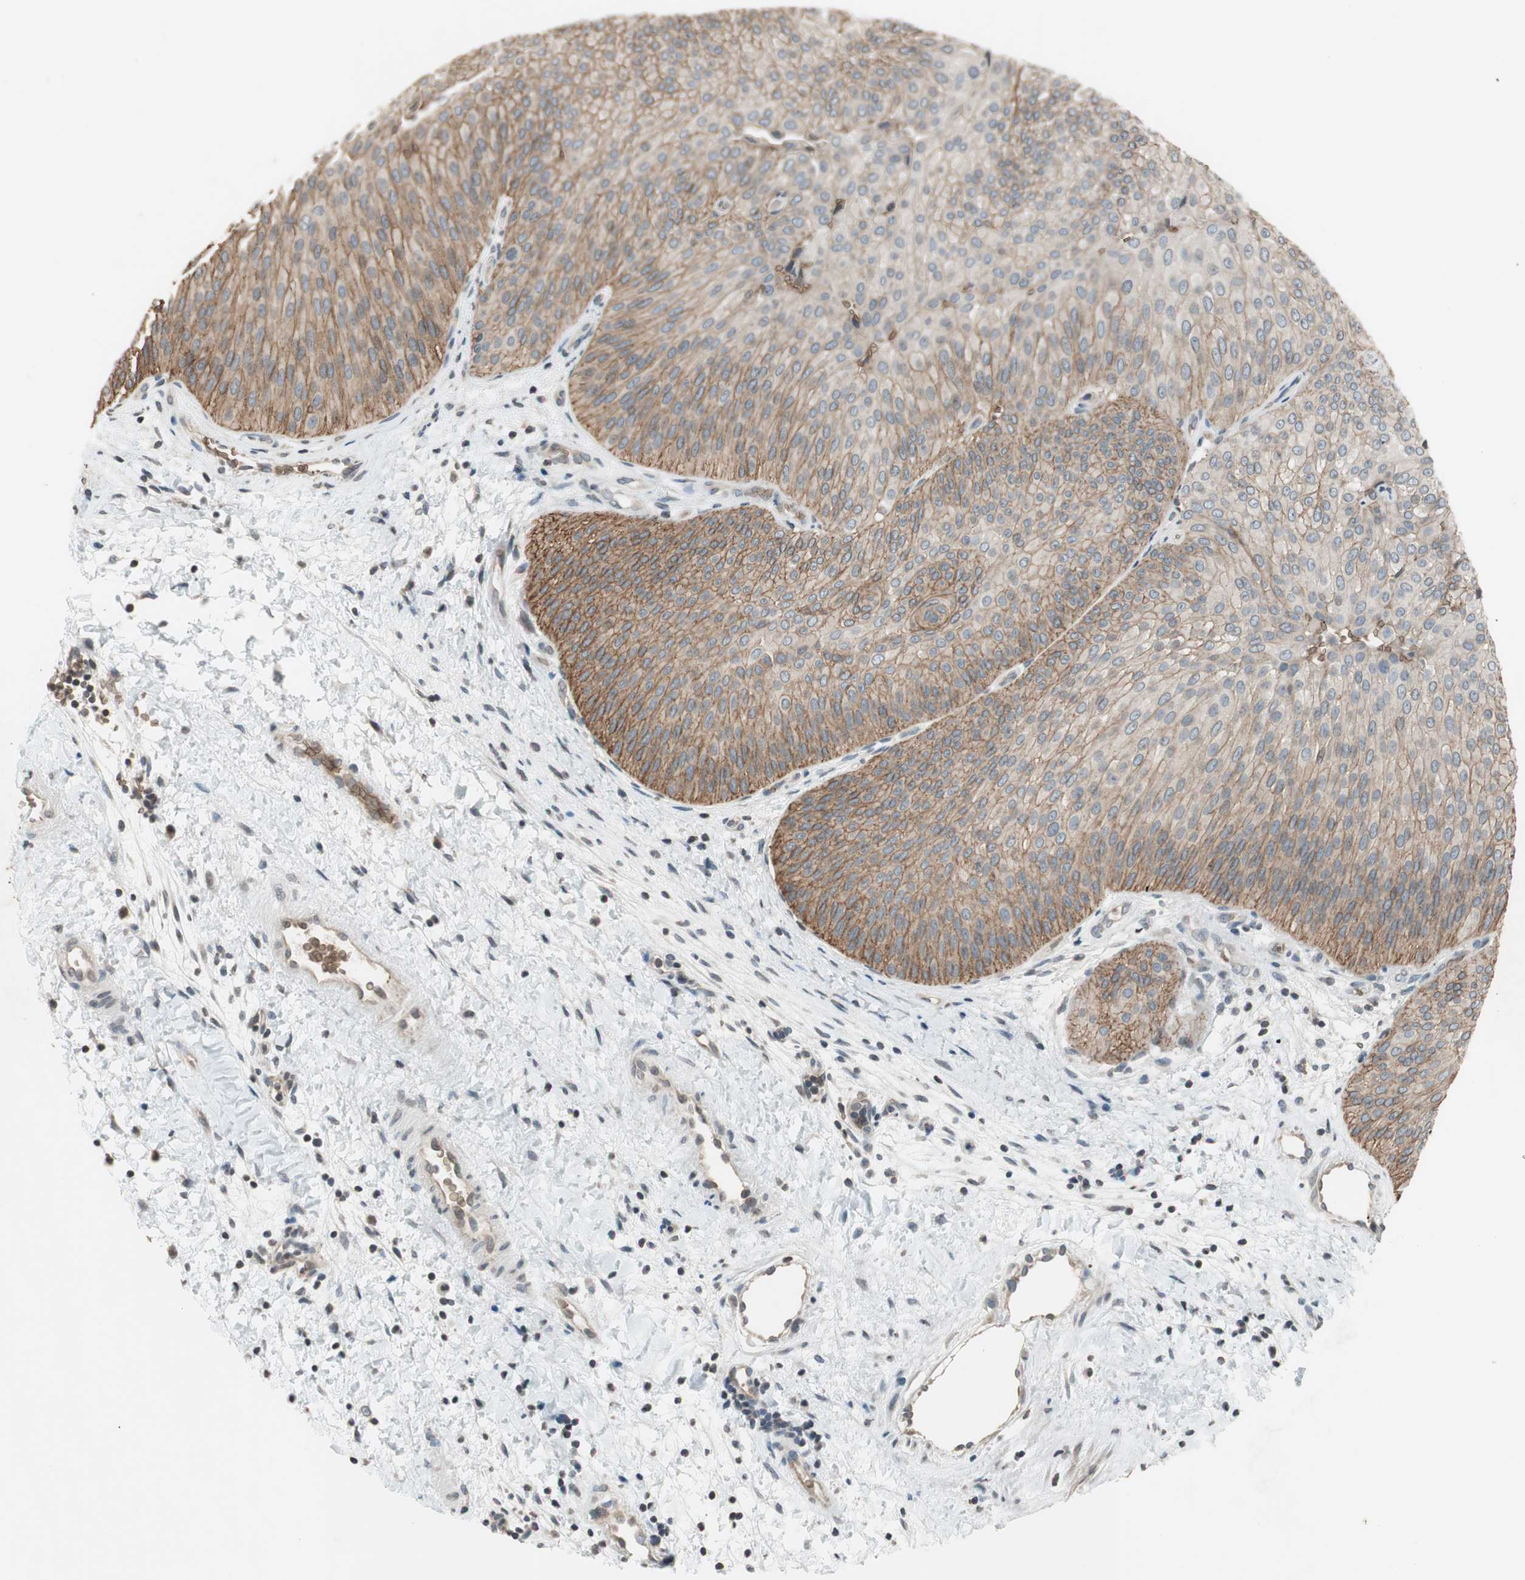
{"staining": {"intensity": "moderate", "quantity": ">75%", "location": "cytoplasmic/membranous"}, "tissue": "urothelial cancer", "cell_type": "Tumor cells", "image_type": "cancer", "snomed": [{"axis": "morphology", "description": "Urothelial carcinoma, Low grade"}, {"axis": "topography", "description": "Urinary bladder"}], "caption": "Urothelial cancer tissue displays moderate cytoplasmic/membranous staining in approximately >75% of tumor cells, visualized by immunohistochemistry.", "gene": "GYPC", "patient": {"sex": "female", "age": 60}}